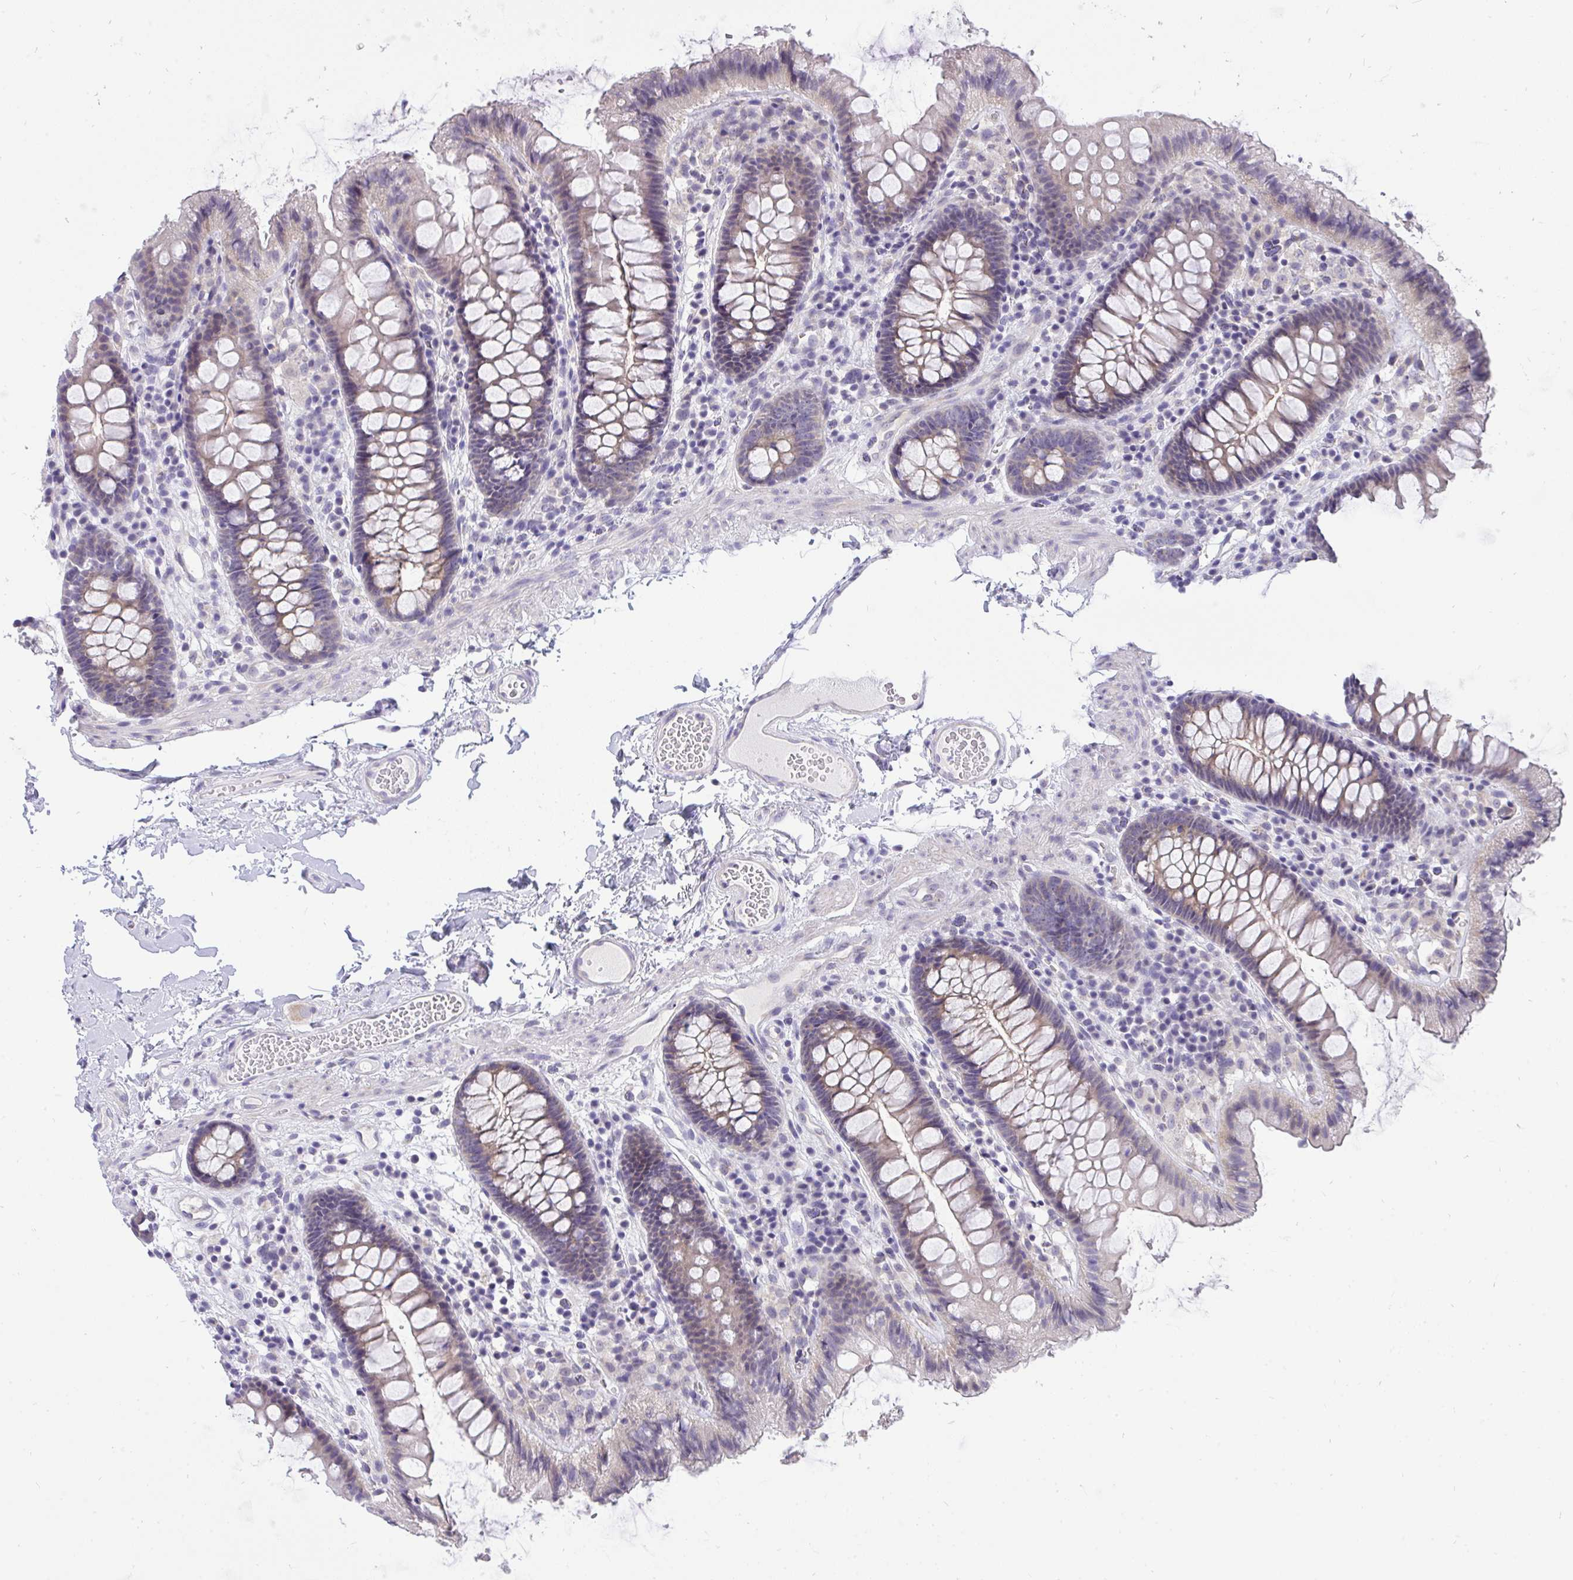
{"staining": {"intensity": "negative", "quantity": "none", "location": "none"}, "tissue": "colon", "cell_type": "Endothelial cells", "image_type": "normal", "snomed": [{"axis": "morphology", "description": "Normal tissue, NOS"}, {"axis": "topography", "description": "Colon"}], "caption": "IHC image of normal colon: human colon stained with DAB (3,3'-diaminobenzidine) demonstrates no significant protein expression in endothelial cells.", "gene": "VGLL3", "patient": {"sex": "male", "age": 84}}